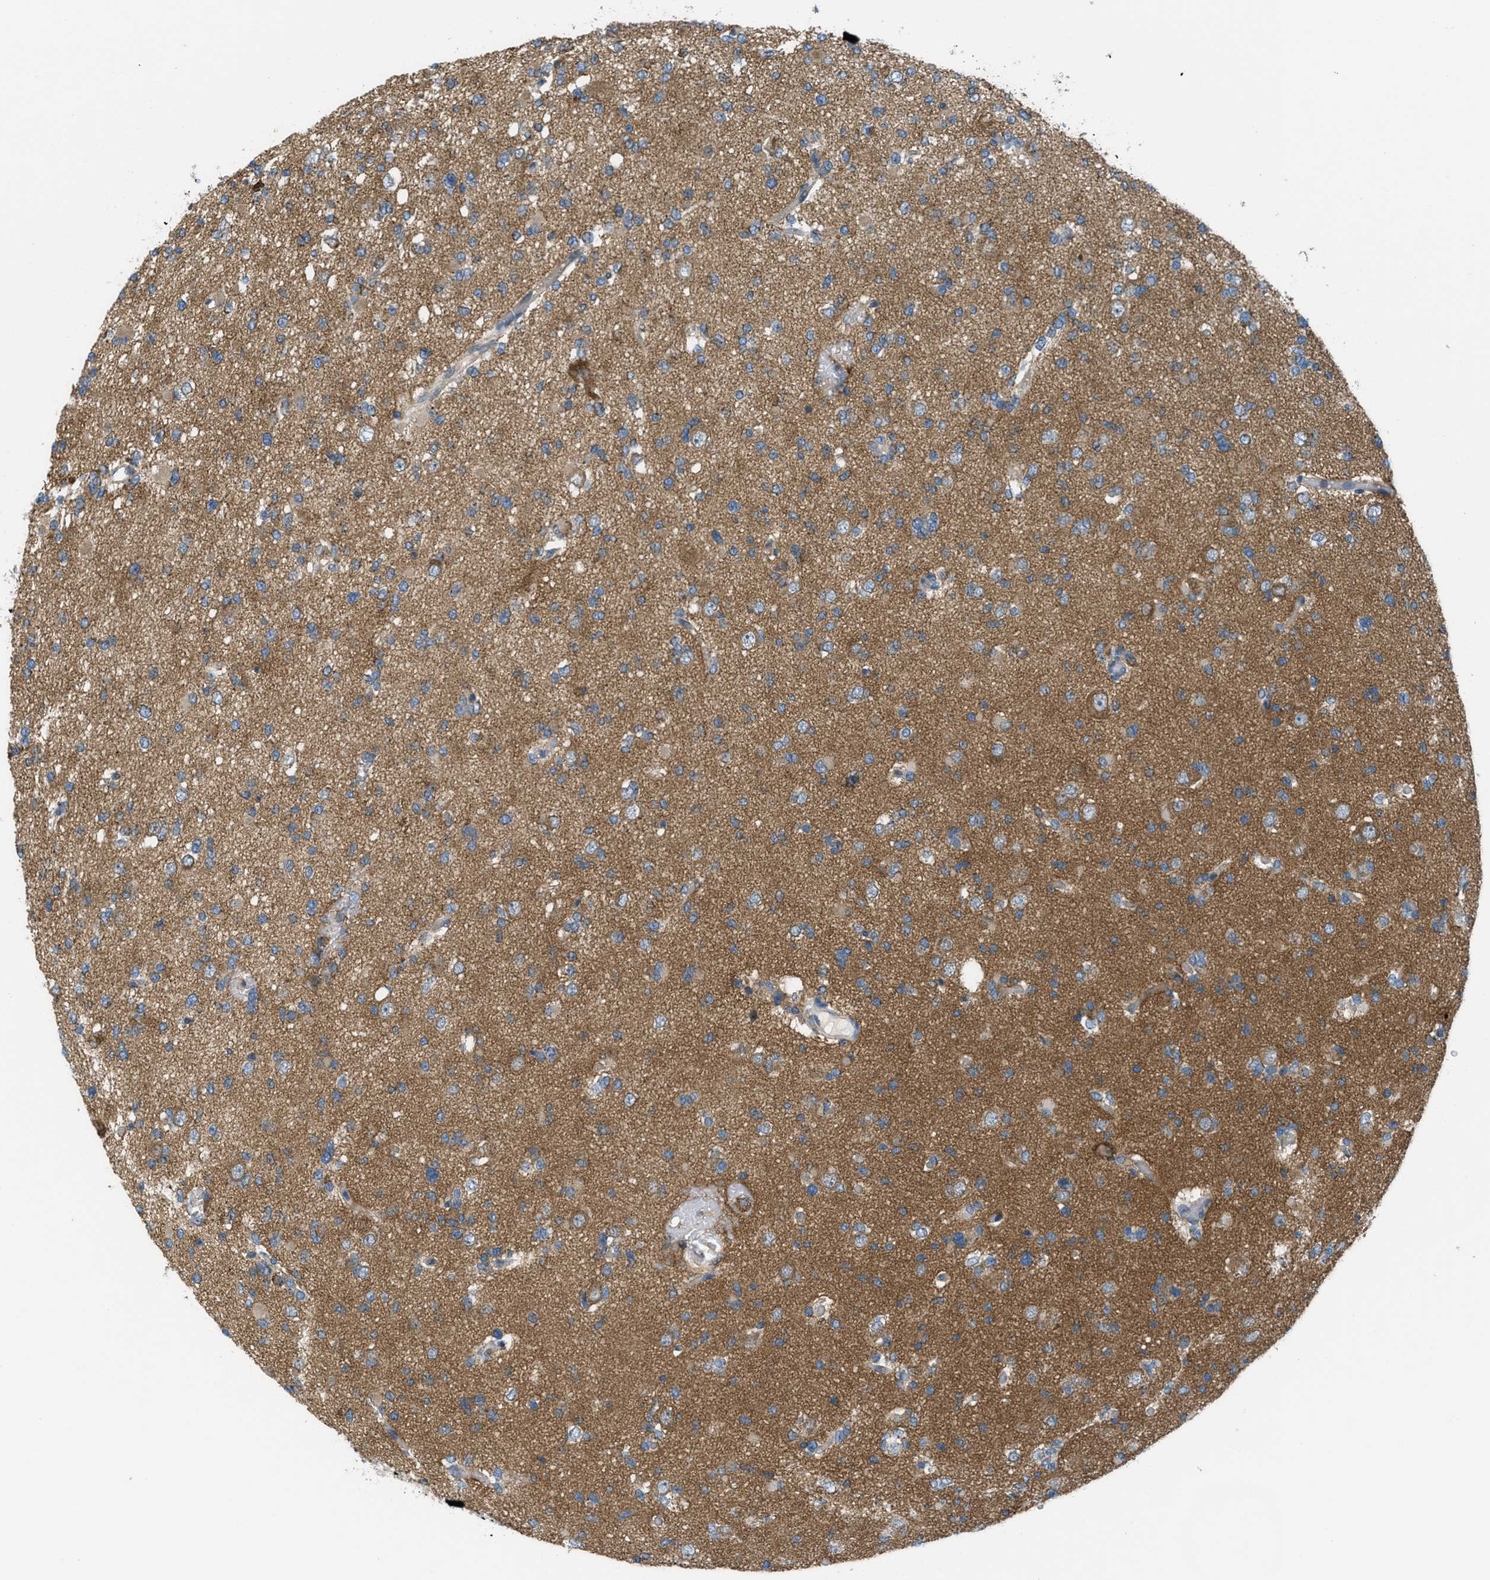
{"staining": {"intensity": "moderate", "quantity": ">75%", "location": "cytoplasmic/membranous"}, "tissue": "glioma", "cell_type": "Tumor cells", "image_type": "cancer", "snomed": [{"axis": "morphology", "description": "Glioma, malignant, Low grade"}, {"axis": "topography", "description": "Brain"}], "caption": "This is a histology image of immunohistochemistry (IHC) staining of low-grade glioma (malignant), which shows moderate staining in the cytoplasmic/membranous of tumor cells.", "gene": "PIP5K1C", "patient": {"sex": "female", "age": 22}}